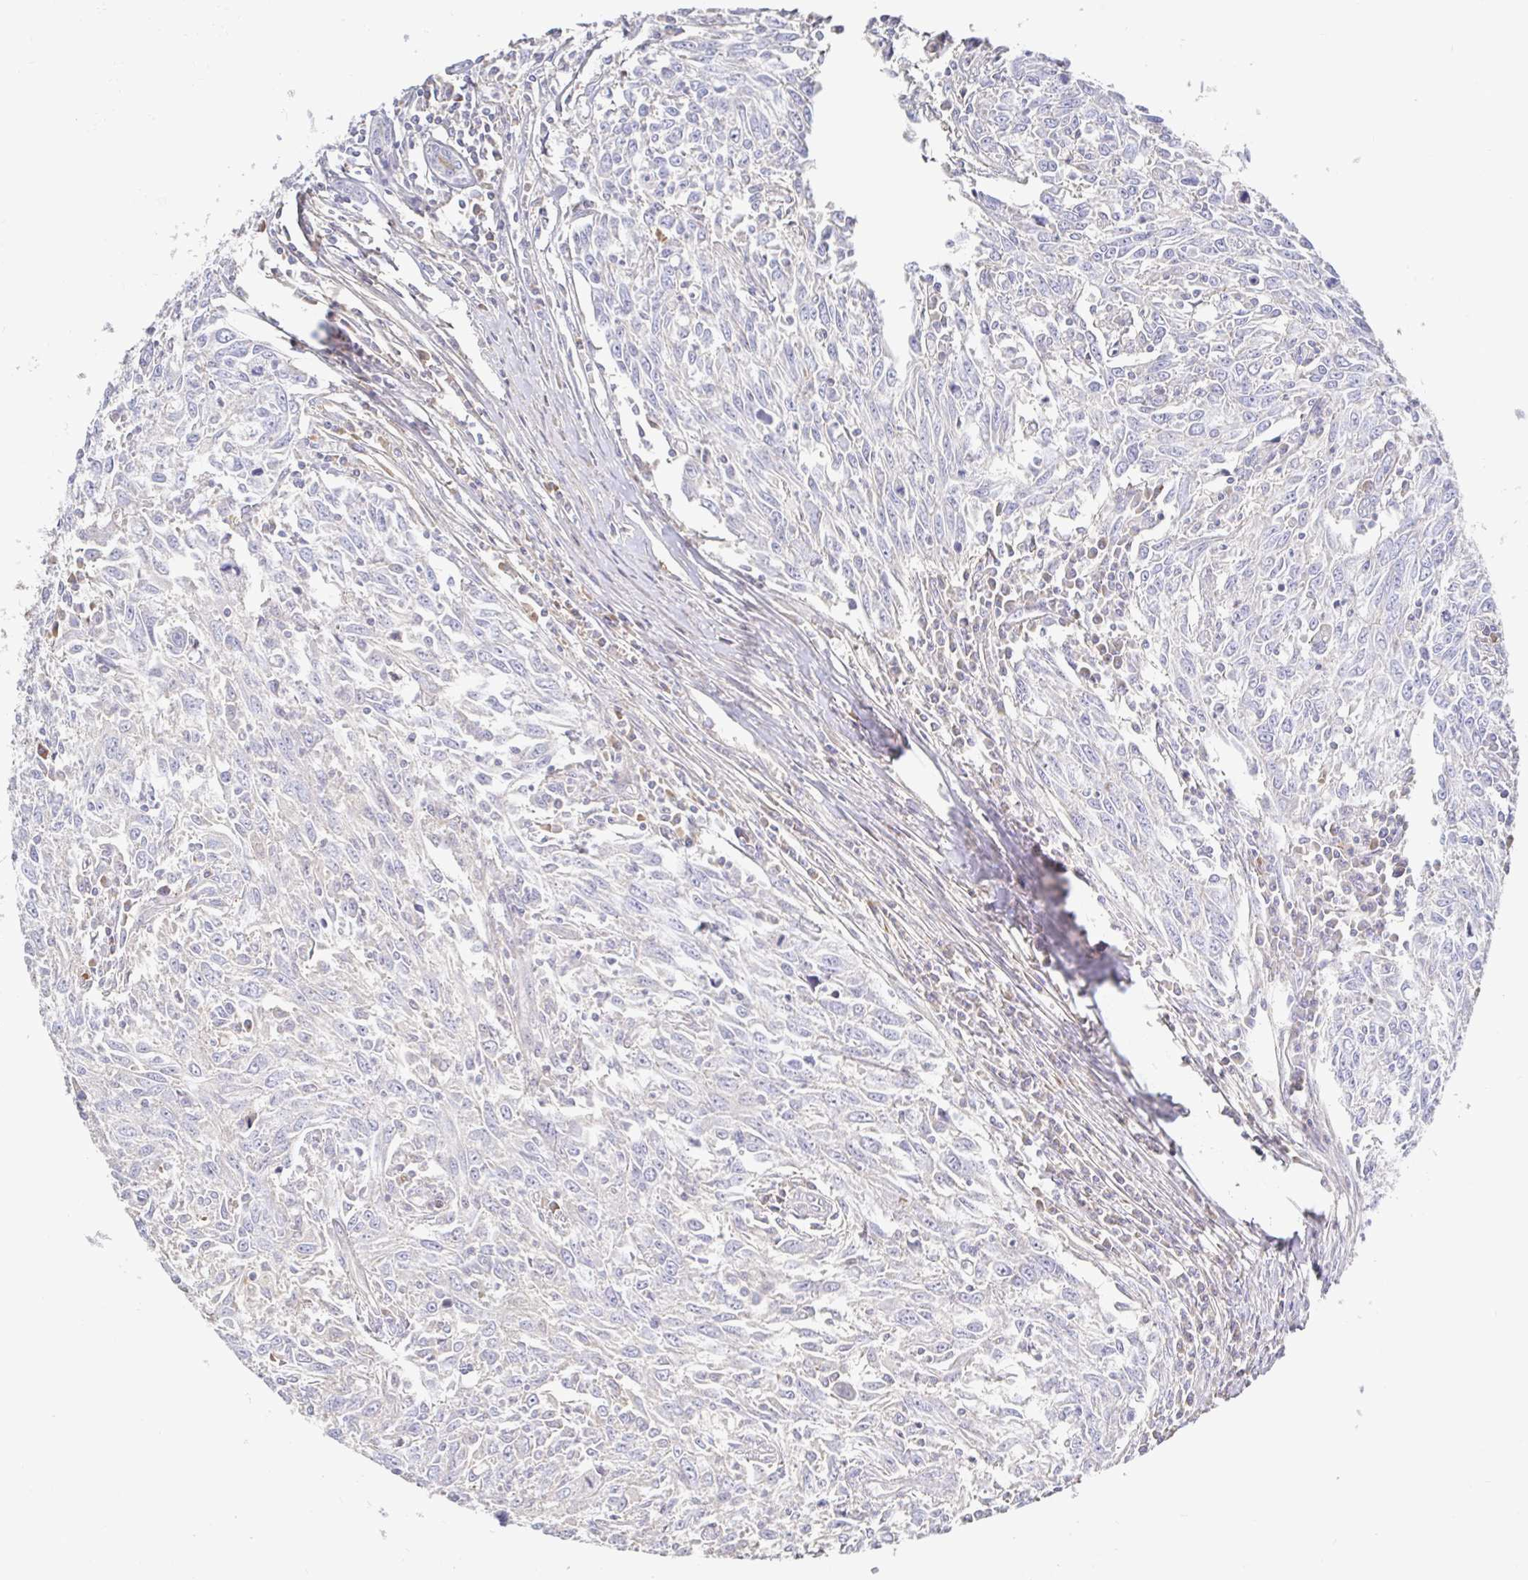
{"staining": {"intensity": "negative", "quantity": "none", "location": "none"}, "tissue": "breast cancer", "cell_type": "Tumor cells", "image_type": "cancer", "snomed": [{"axis": "morphology", "description": "Duct carcinoma"}, {"axis": "topography", "description": "Breast"}], "caption": "Immunohistochemistry of intraductal carcinoma (breast) demonstrates no expression in tumor cells.", "gene": "IRAK2", "patient": {"sex": "female", "age": 50}}